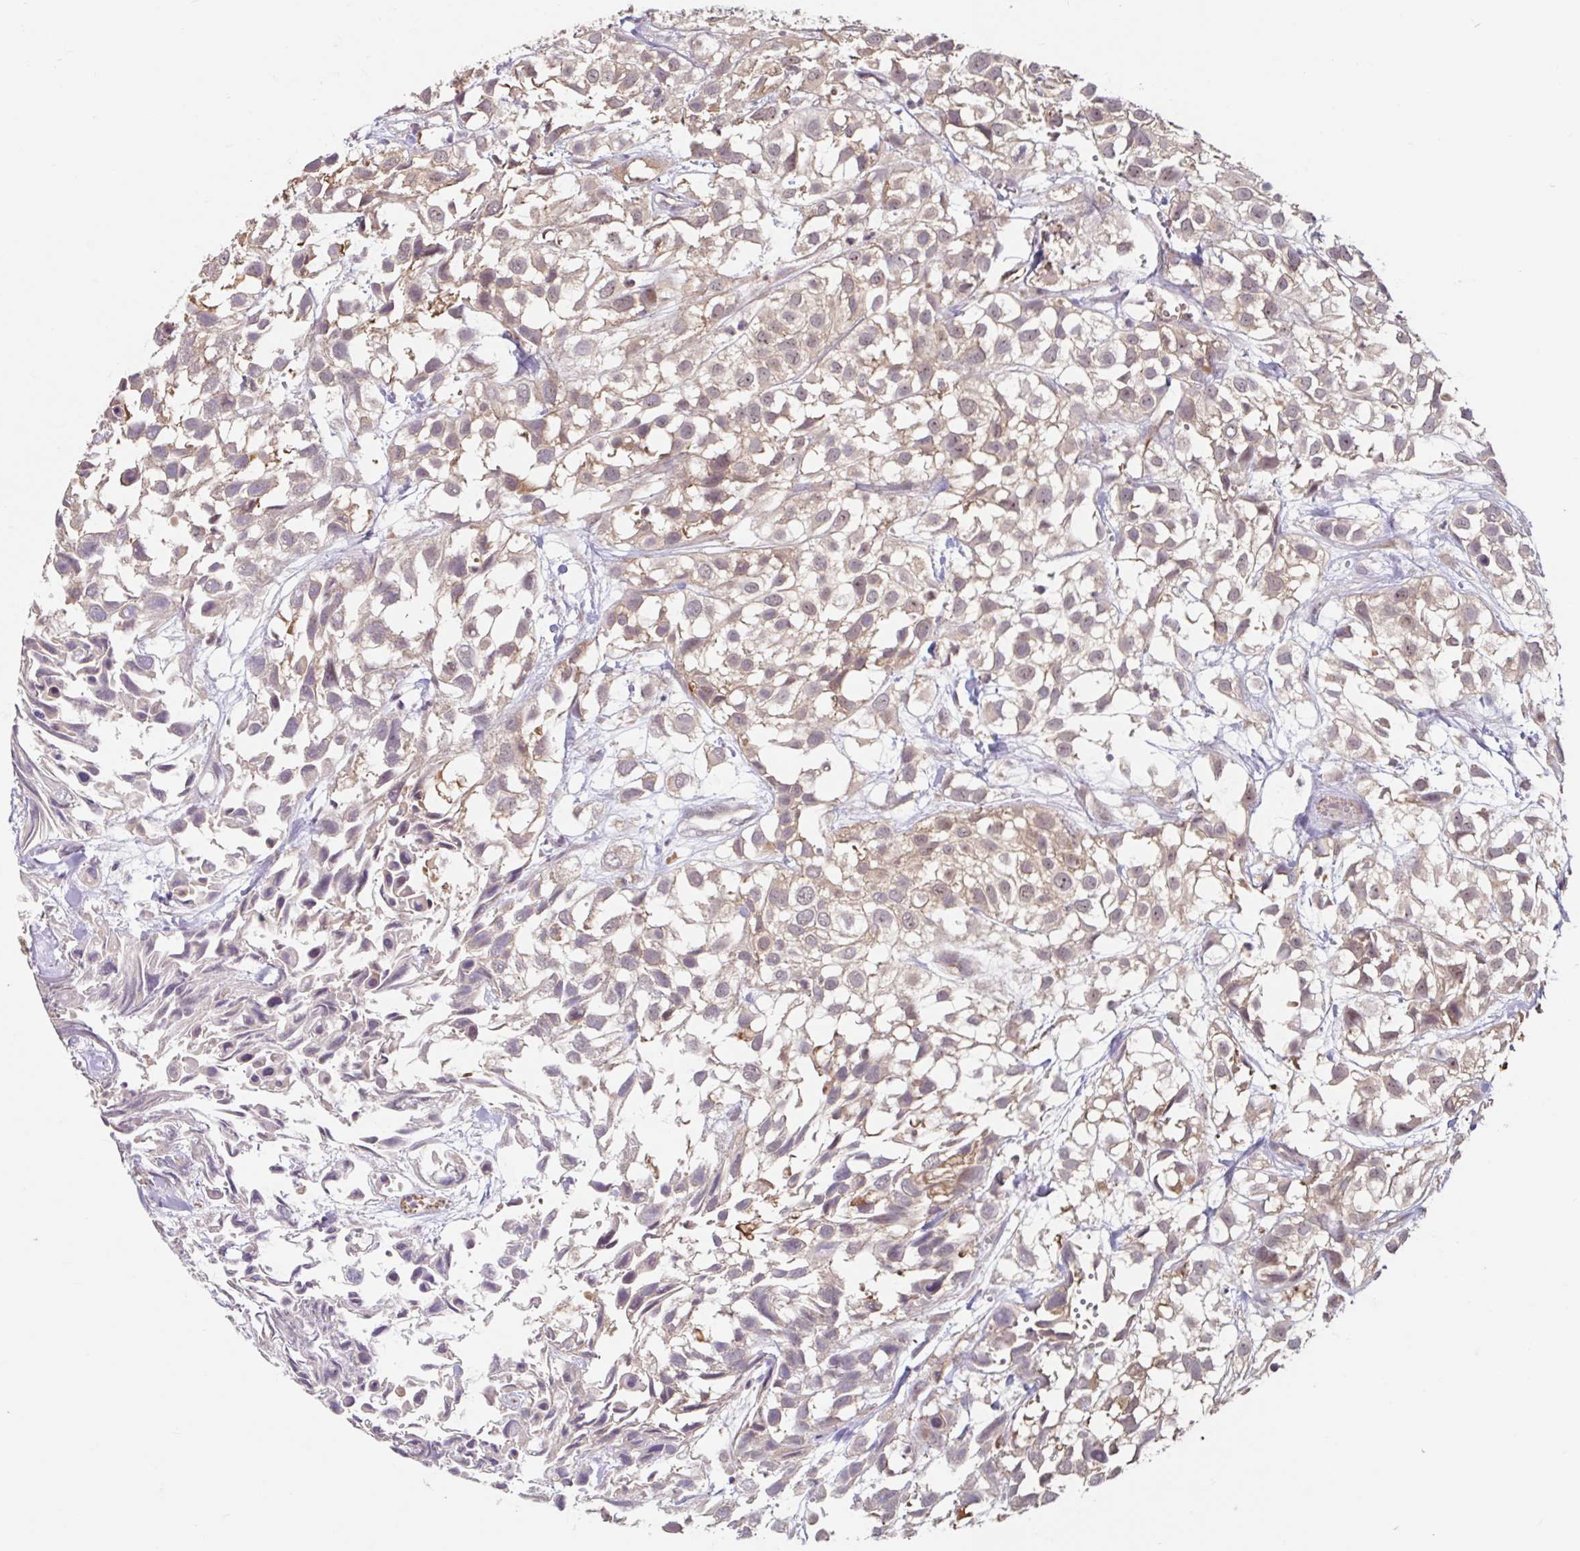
{"staining": {"intensity": "weak", "quantity": "25%-75%", "location": "cytoplasmic/membranous,nuclear"}, "tissue": "urothelial cancer", "cell_type": "Tumor cells", "image_type": "cancer", "snomed": [{"axis": "morphology", "description": "Urothelial carcinoma, High grade"}, {"axis": "topography", "description": "Urinary bladder"}], "caption": "High-grade urothelial carcinoma stained for a protein (brown) shows weak cytoplasmic/membranous and nuclear positive staining in approximately 25%-75% of tumor cells.", "gene": "STYXL1", "patient": {"sex": "male", "age": 56}}